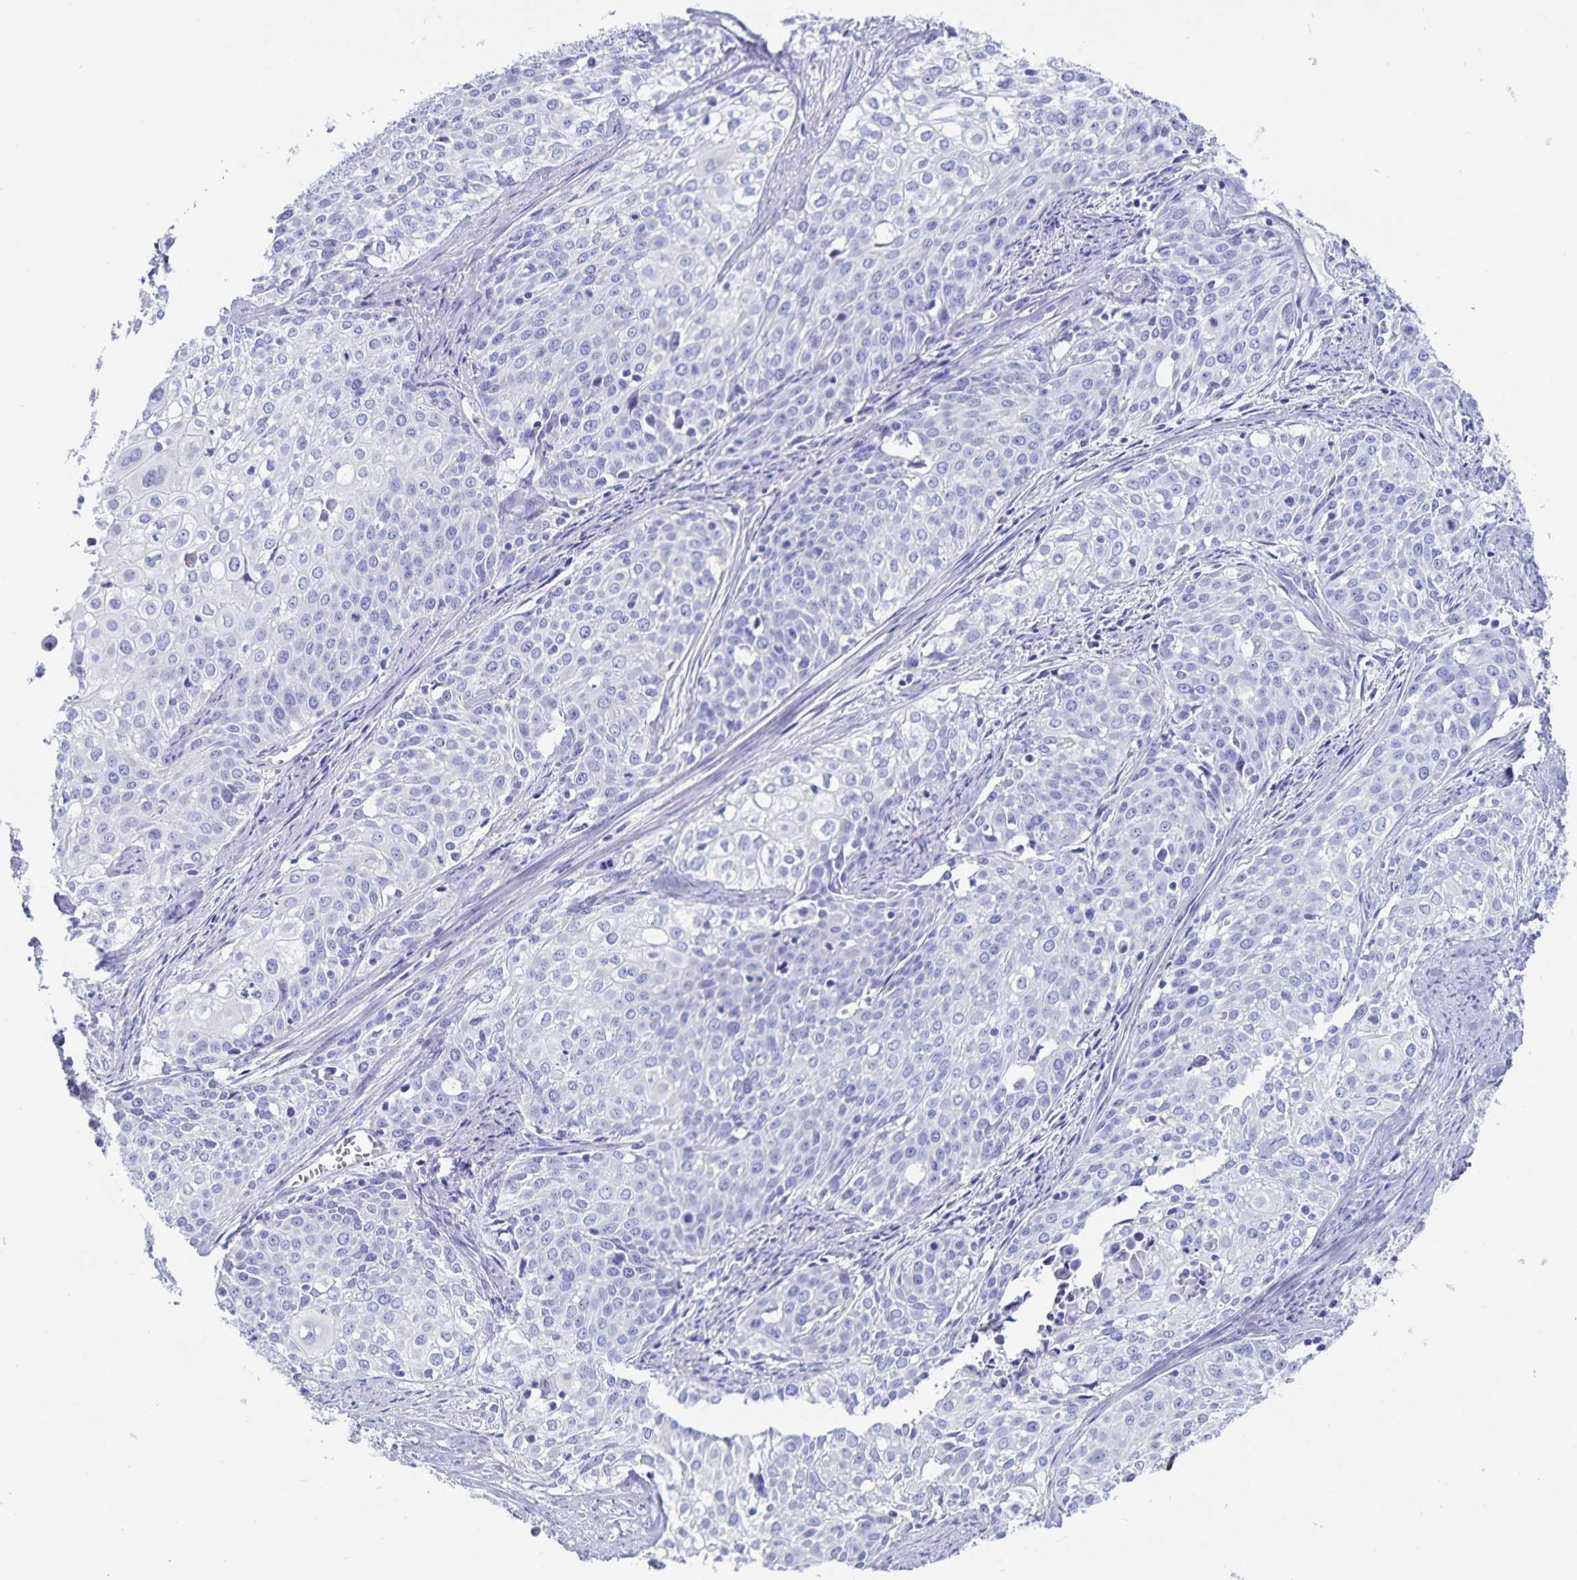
{"staining": {"intensity": "negative", "quantity": "none", "location": "none"}, "tissue": "cervical cancer", "cell_type": "Tumor cells", "image_type": "cancer", "snomed": [{"axis": "morphology", "description": "Squamous cell carcinoma, NOS"}, {"axis": "topography", "description": "Cervix"}], "caption": "Protein analysis of cervical cancer (squamous cell carcinoma) demonstrates no significant expression in tumor cells.", "gene": "C19orf73", "patient": {"sex": "female", "age": 39}}